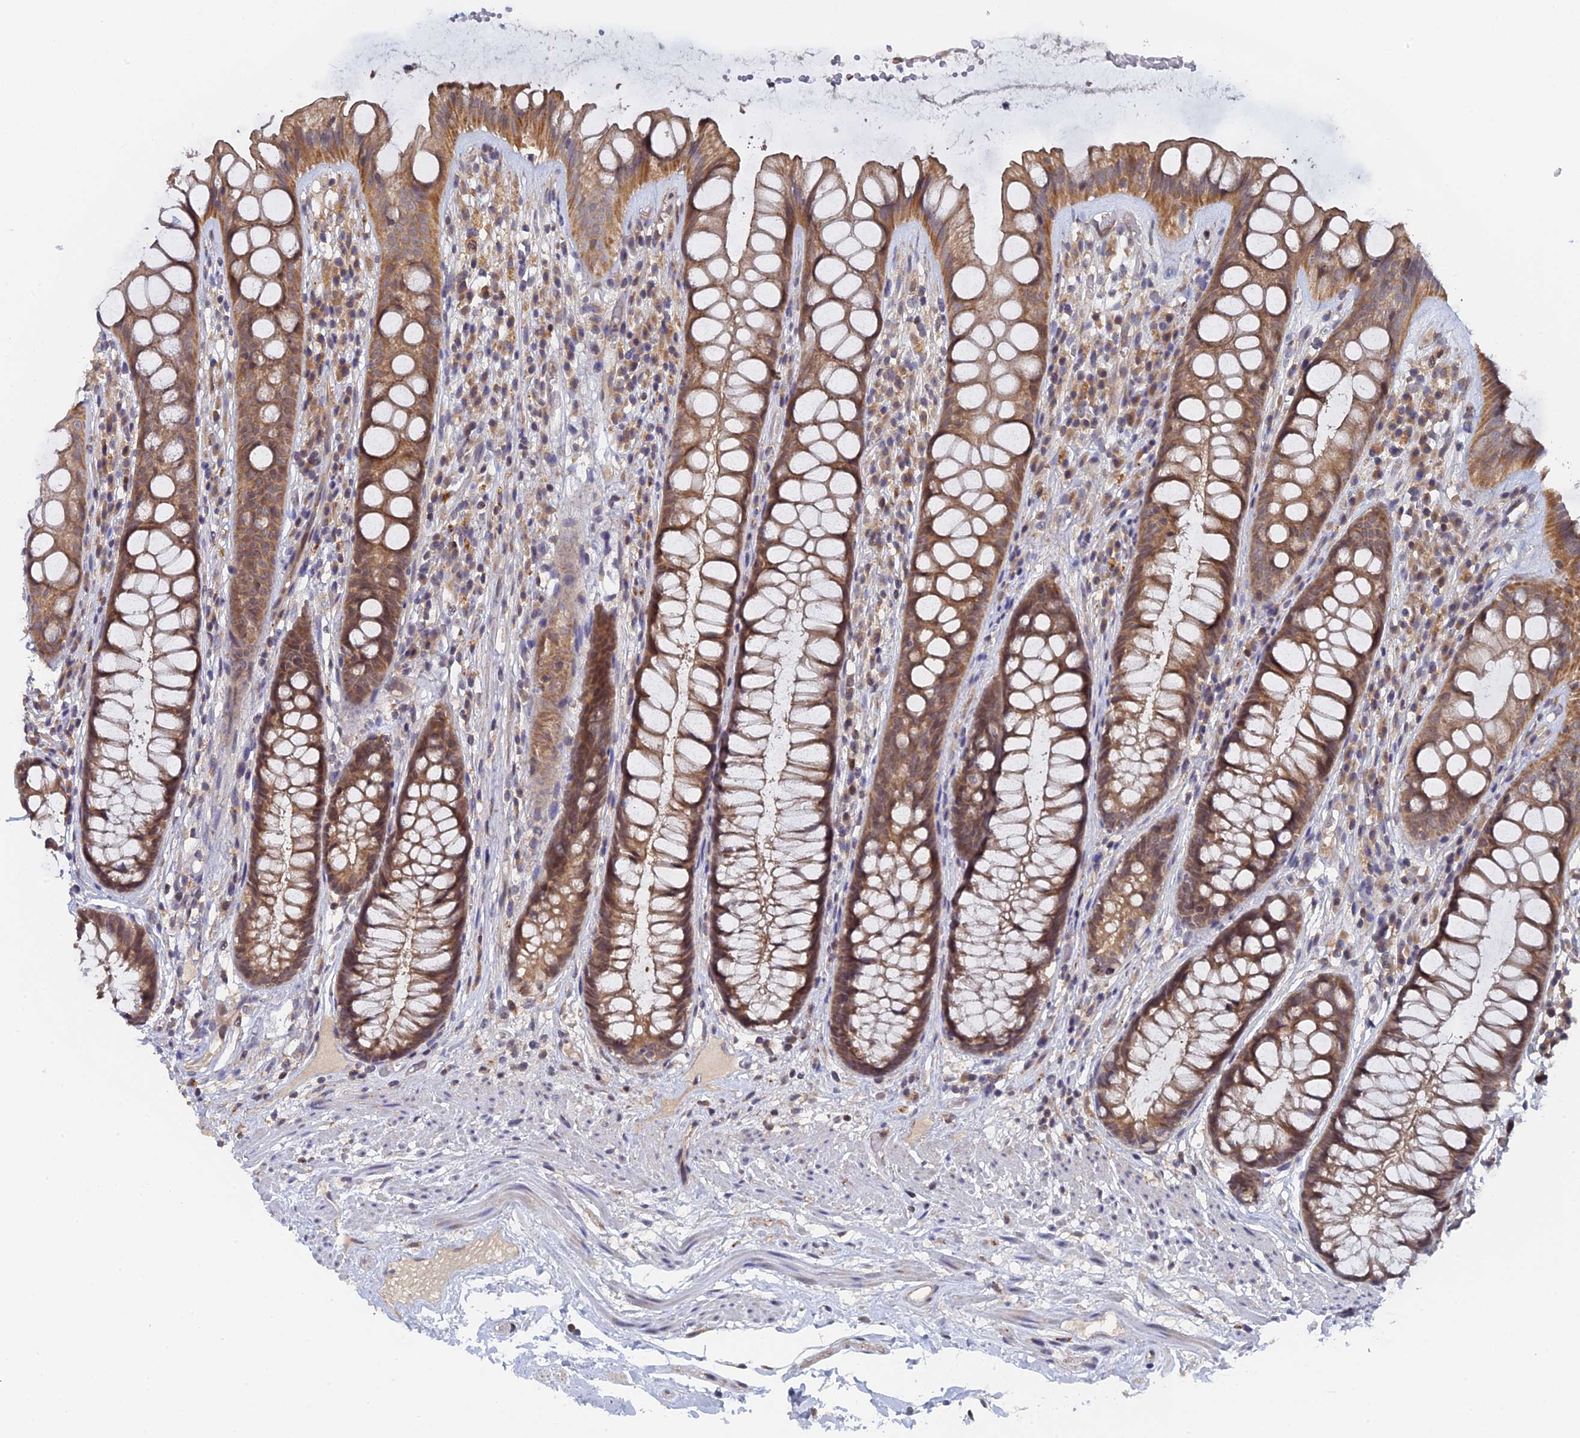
{"staining": {"intensity": "moderate", "quantity": ">75%", "location": "cytoplasmic/membranous,nuclear"}, "tissue": "rectum", "cell_type": "Glandular cells", "image_type": "normal", "snomed": [{"axis": "morphology", "description": "Normal tissue, NOS"}, {"axis": "topography", "description": "Rectum"}], "caption": "Rectum stained with DAB (3,3'-diaminobenzidine) immunohistochemistry displays medium levels of moderate cytoplasmic/membranous,nuclear expression in approximately >75% of glandular cells.", "gene": "MIGA2", "patient": {"sex": "male", "age": 74}}